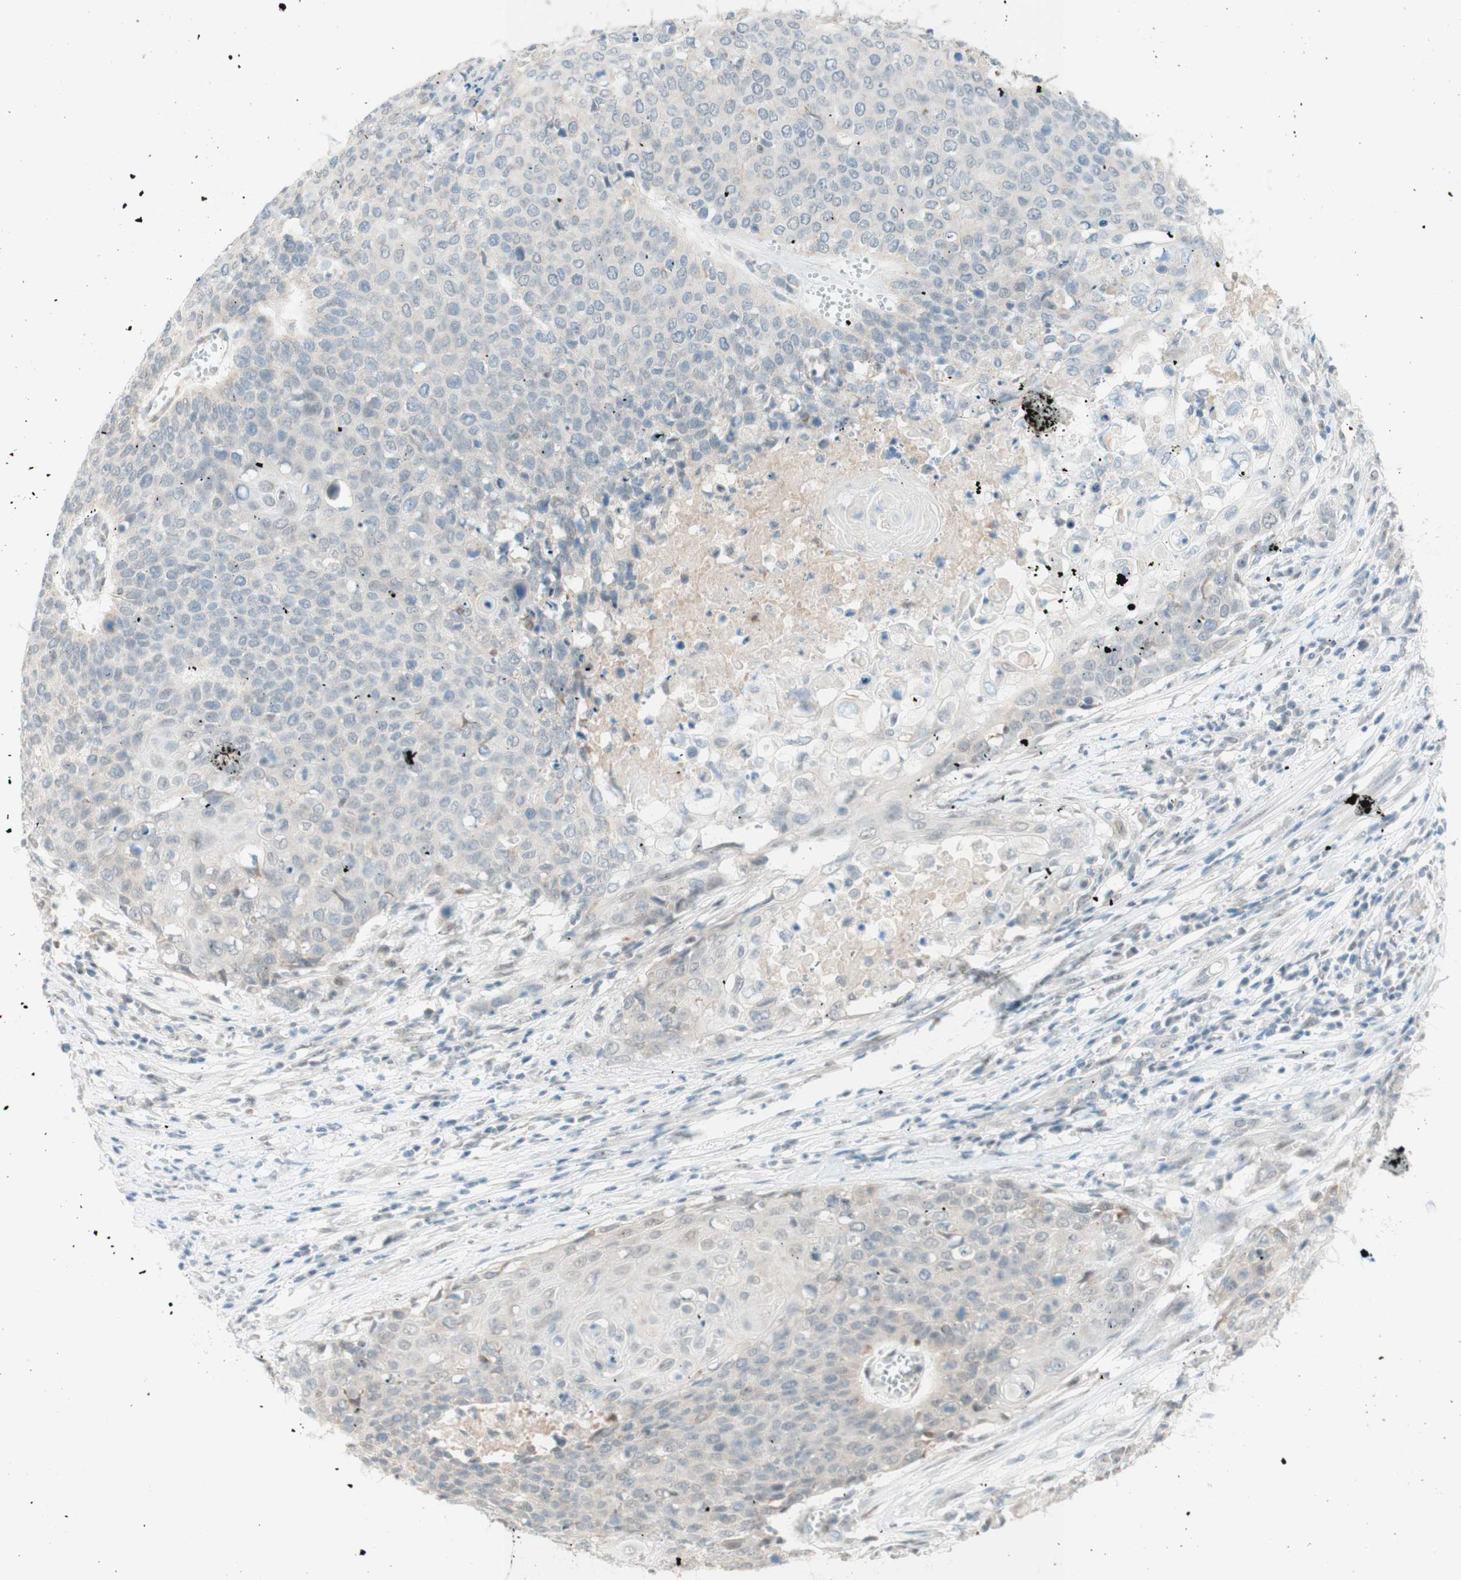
{"staining": {"intensity": "weak", "quantity": "<25%", "location": "cytoplasmic/membranous"}, "tissue": "cervical cancer", "cell_type": "Tumor cells", "image_type": "cancer", "snomed": [{"axis": "morphology", "description": "Squamous cell carcinoma, NOS"}, {"axis": "topography", "description": "Cervix"}], "caption": "Human cervical cancer (squamous cell carcinoma) stained for a protein using IHC shows no staining in tumor cells.", "gene": "JPH1", "patient": {"sex": "female", "age": 39}}